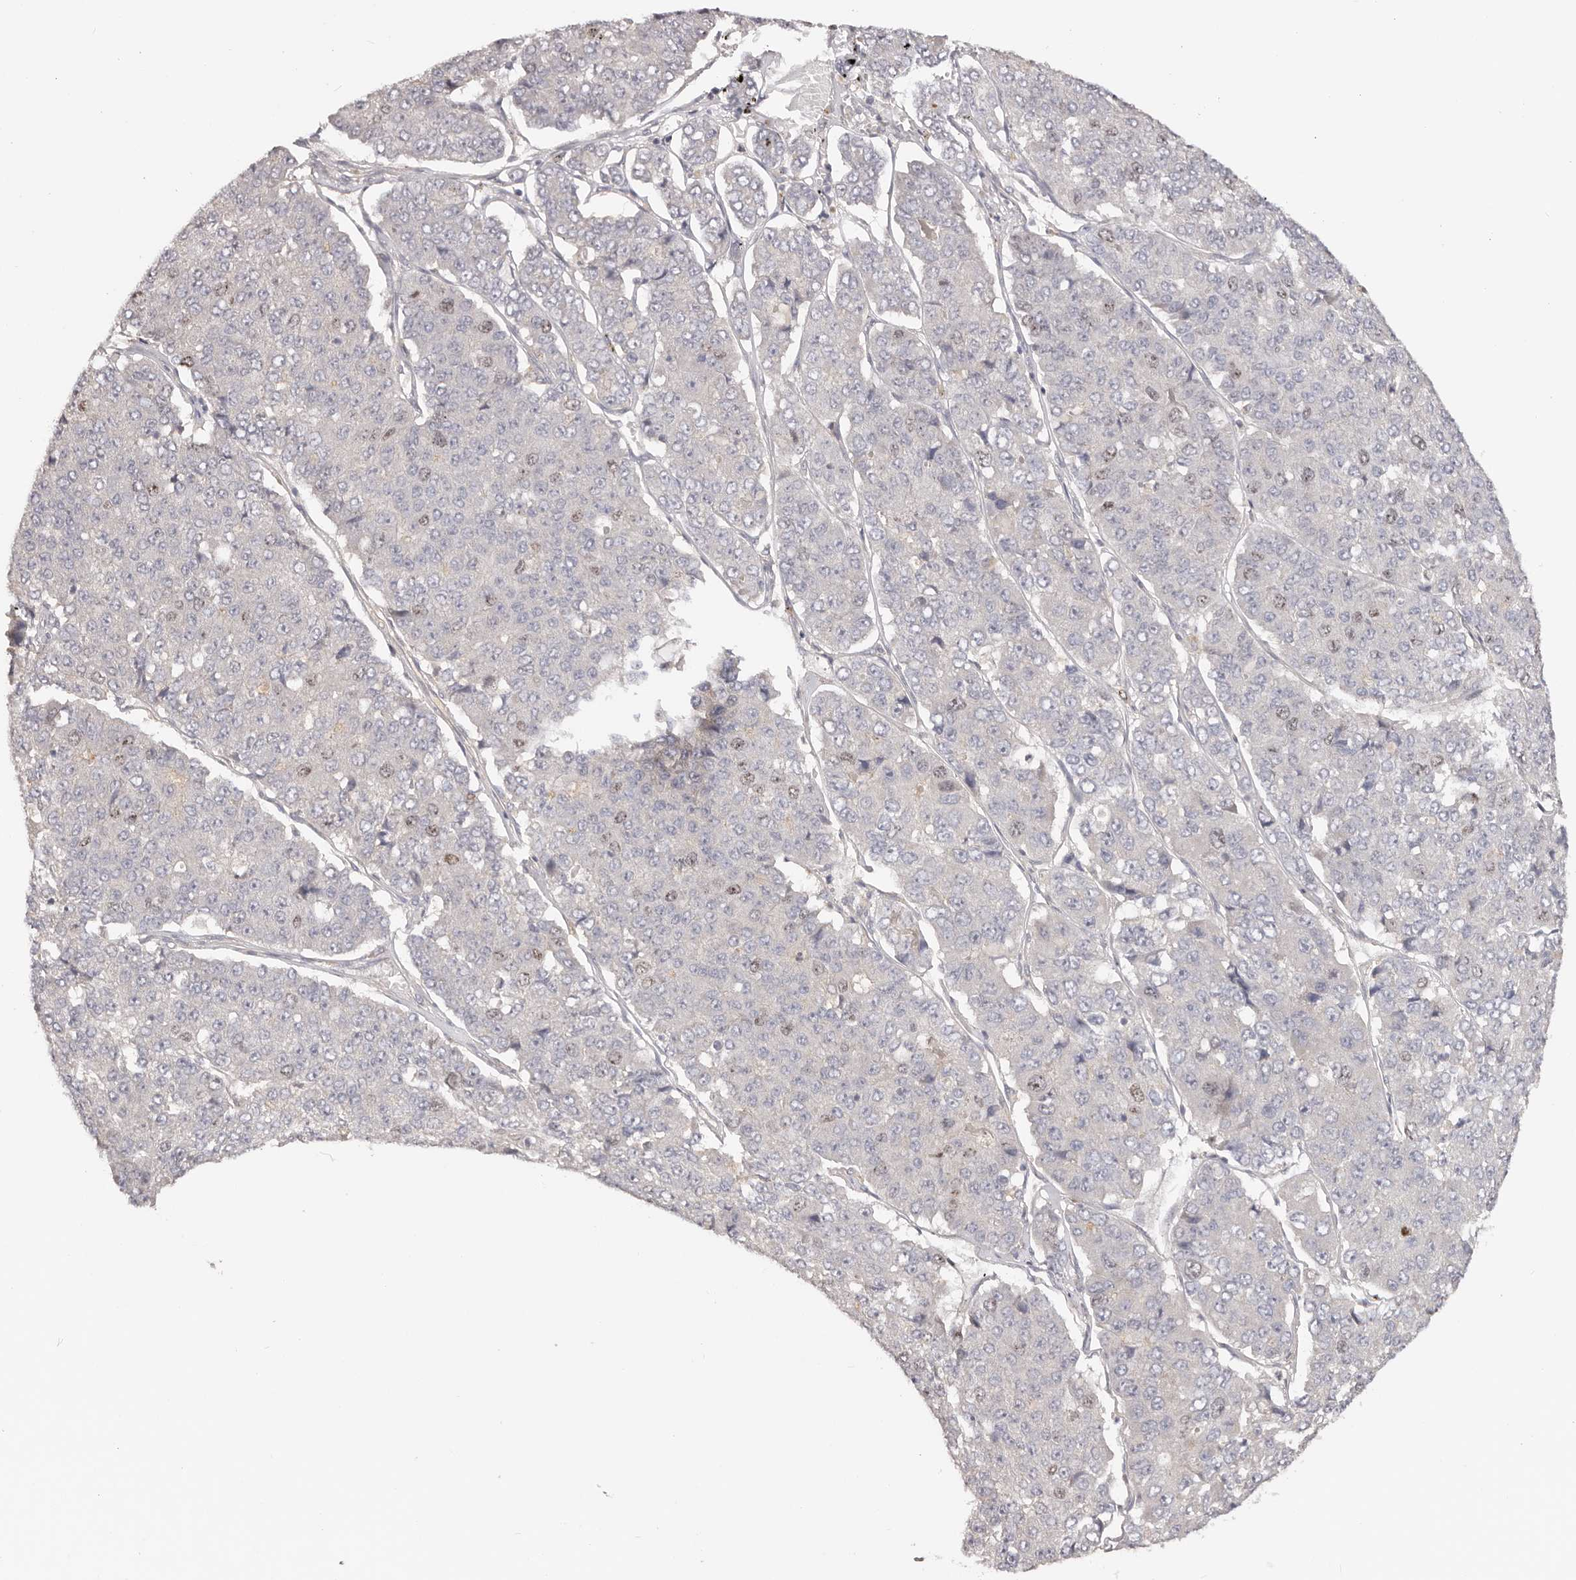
{"staining": {"intensity": "weak", "quantity": "<25%", "location": "nuclear"}, "tissue": "pancreatic cancer", "cell_type": "Tumor cells", "image_type": "cancer", "snomed": [{"axis": "morphology", "description": "Adenocarcinoma, NOS"}, {"axis": "topography", "description": "Pancreas"}], "caption": "Pancreatic cancer (adenocarcinoma) stained for a protein using immunohistochemistry (IHC) displays no staining tumor cells.", "gene": "CCDC190", "patient": {"sex": "male", "age": 50}}